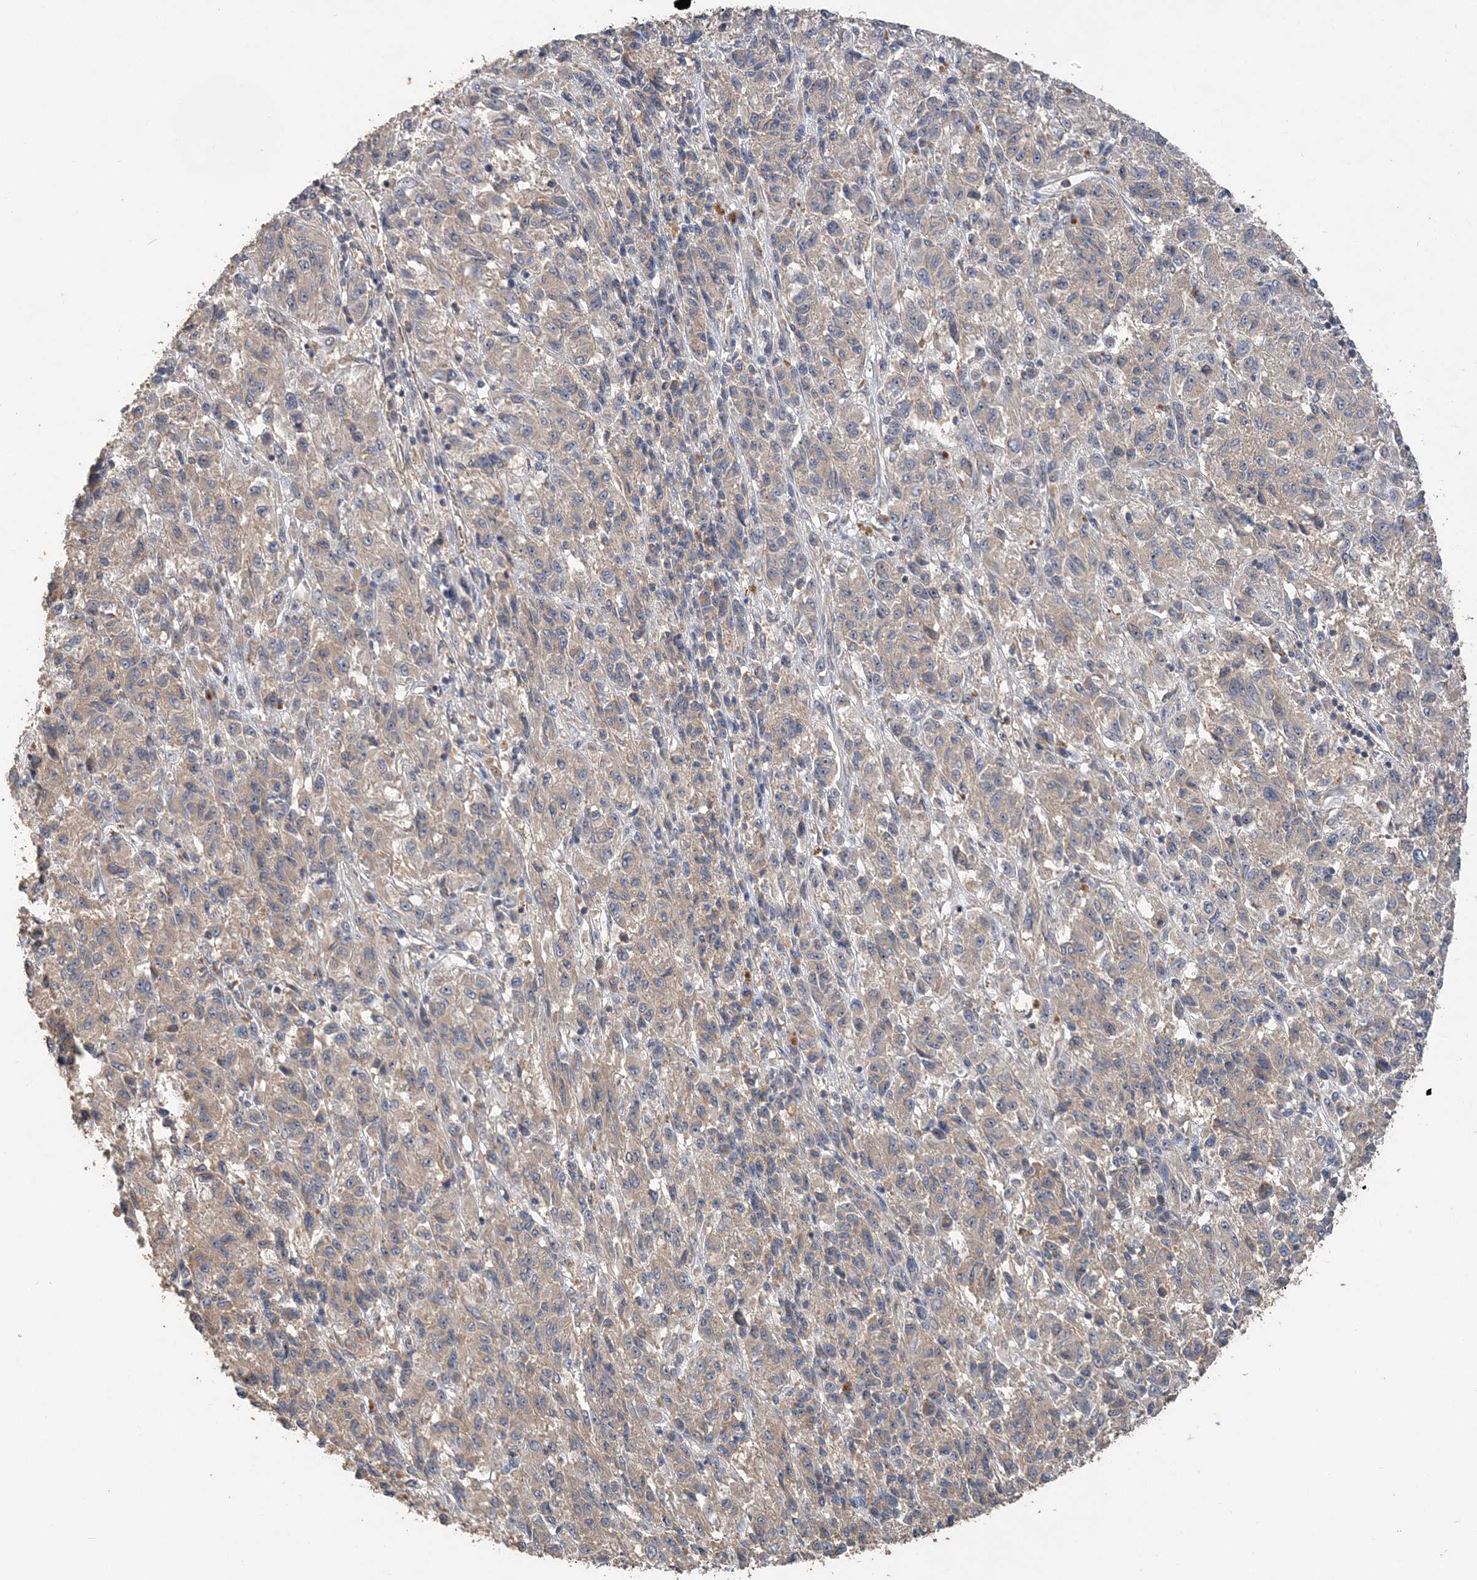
{"staining": {"intensity": "weak", "quantity": ">75%", "location": "cytoplasmic/membranous"}, "tissue": "melanoma", "cell_type": "Tumor cells", "image_type": "cancer", "snomed": [{"axis": "morphology", "description": "Malignant melanoma, Metastatic site"}, {"axis": "topography", "description": "Lung"}], "caption": "Immunohistochemistry image of neoplastic tissue: malignant melanoma (metastatic site) stained using immunohistochemistry (IHC) reveals low levels of weak protein expression localized specifically in the cytoplasmic/membranous of tumor cells, appearing as a cytoplasmic/membranous brown color.", "gene": "GRINA", "patient": {"sex": "male", "age": 64}}